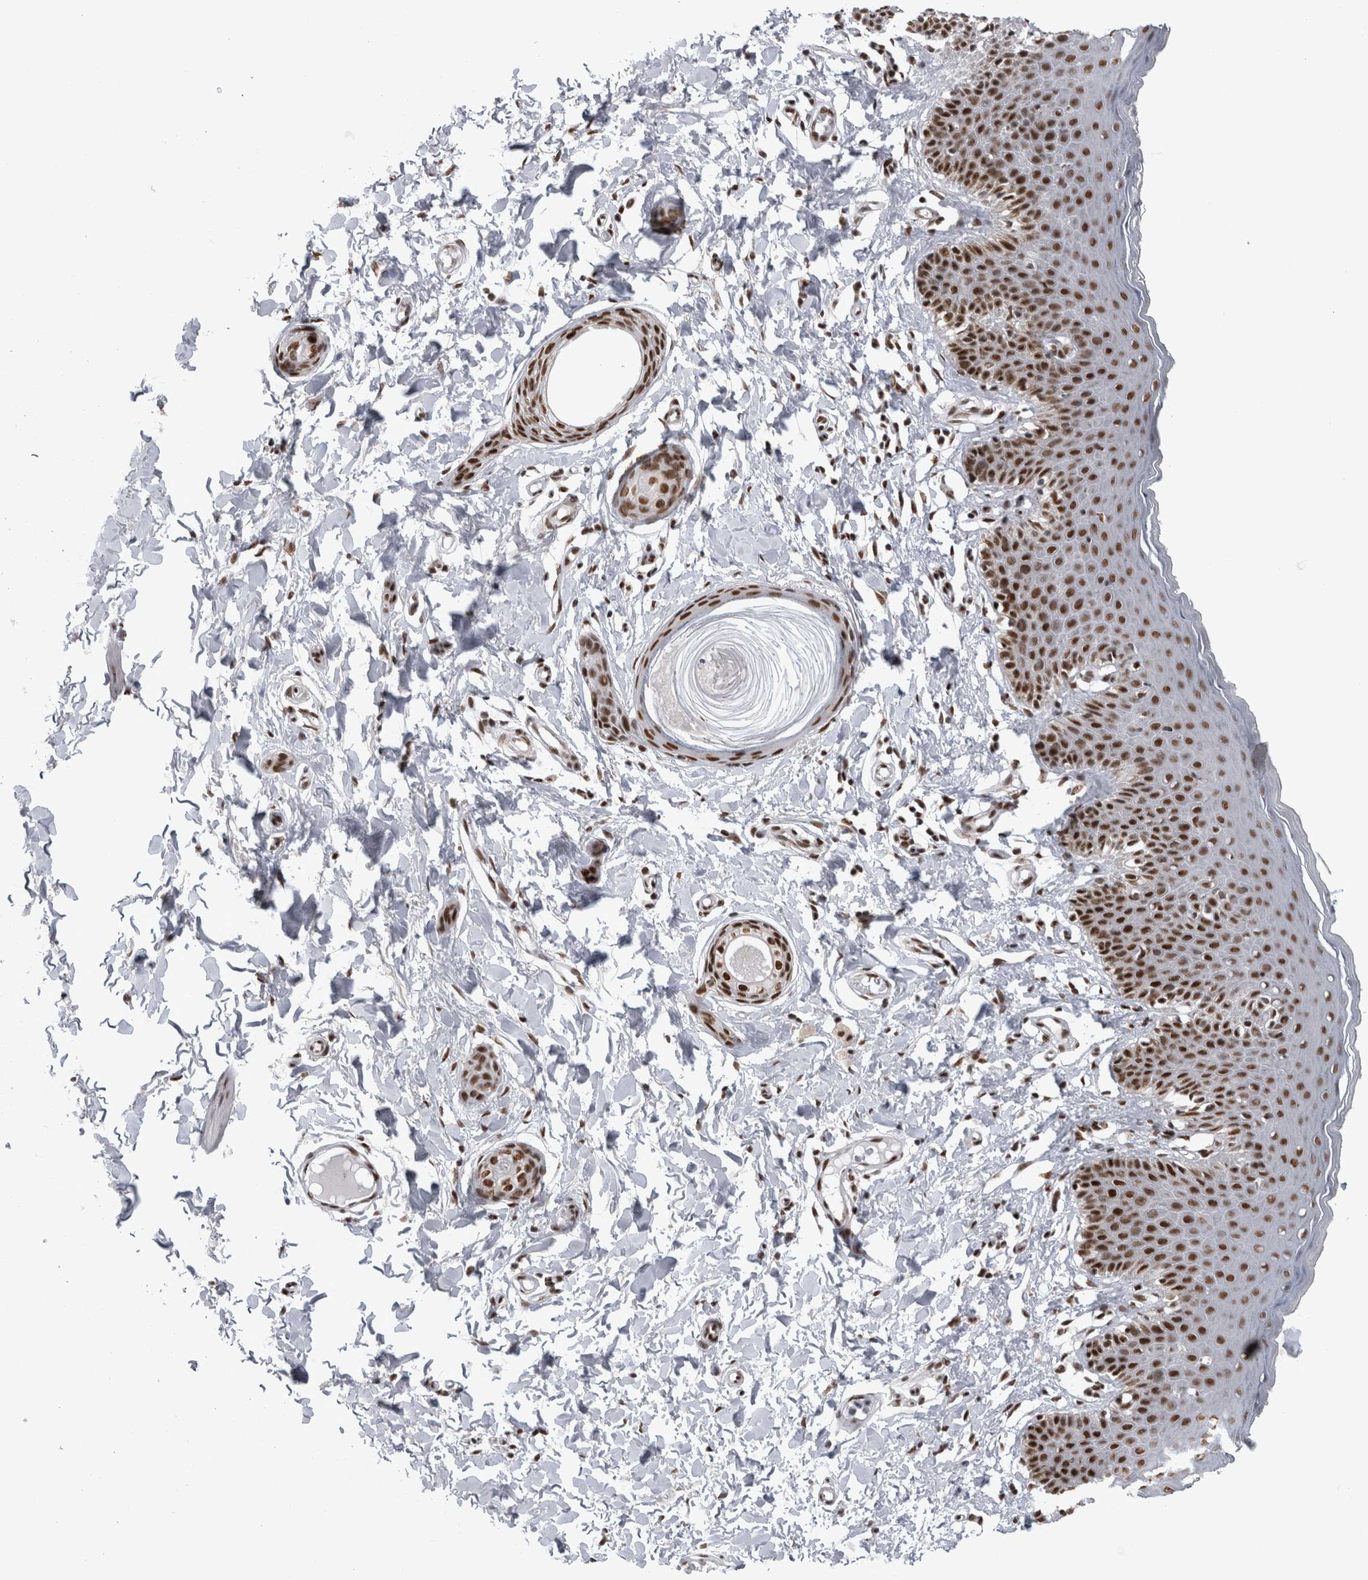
{"staining": {"intensity": "strong", "quantity": ">75%", "location": "nuclear"}, "tissue": "skin", "cell_type": "Epidermal cells", "image_type": "normal", "snomed": [{"axis": "morphology", "description": "Normal tissue, NOS"}, {"axis": "topography", "description": "Vulva"}], "caption": "Strong nuclear staining is seen in approximately >75% of epidermal cells in unremarkable skin.", "gene": "ZSCAN2", "patient": {"sex": "female", "age": 66}}